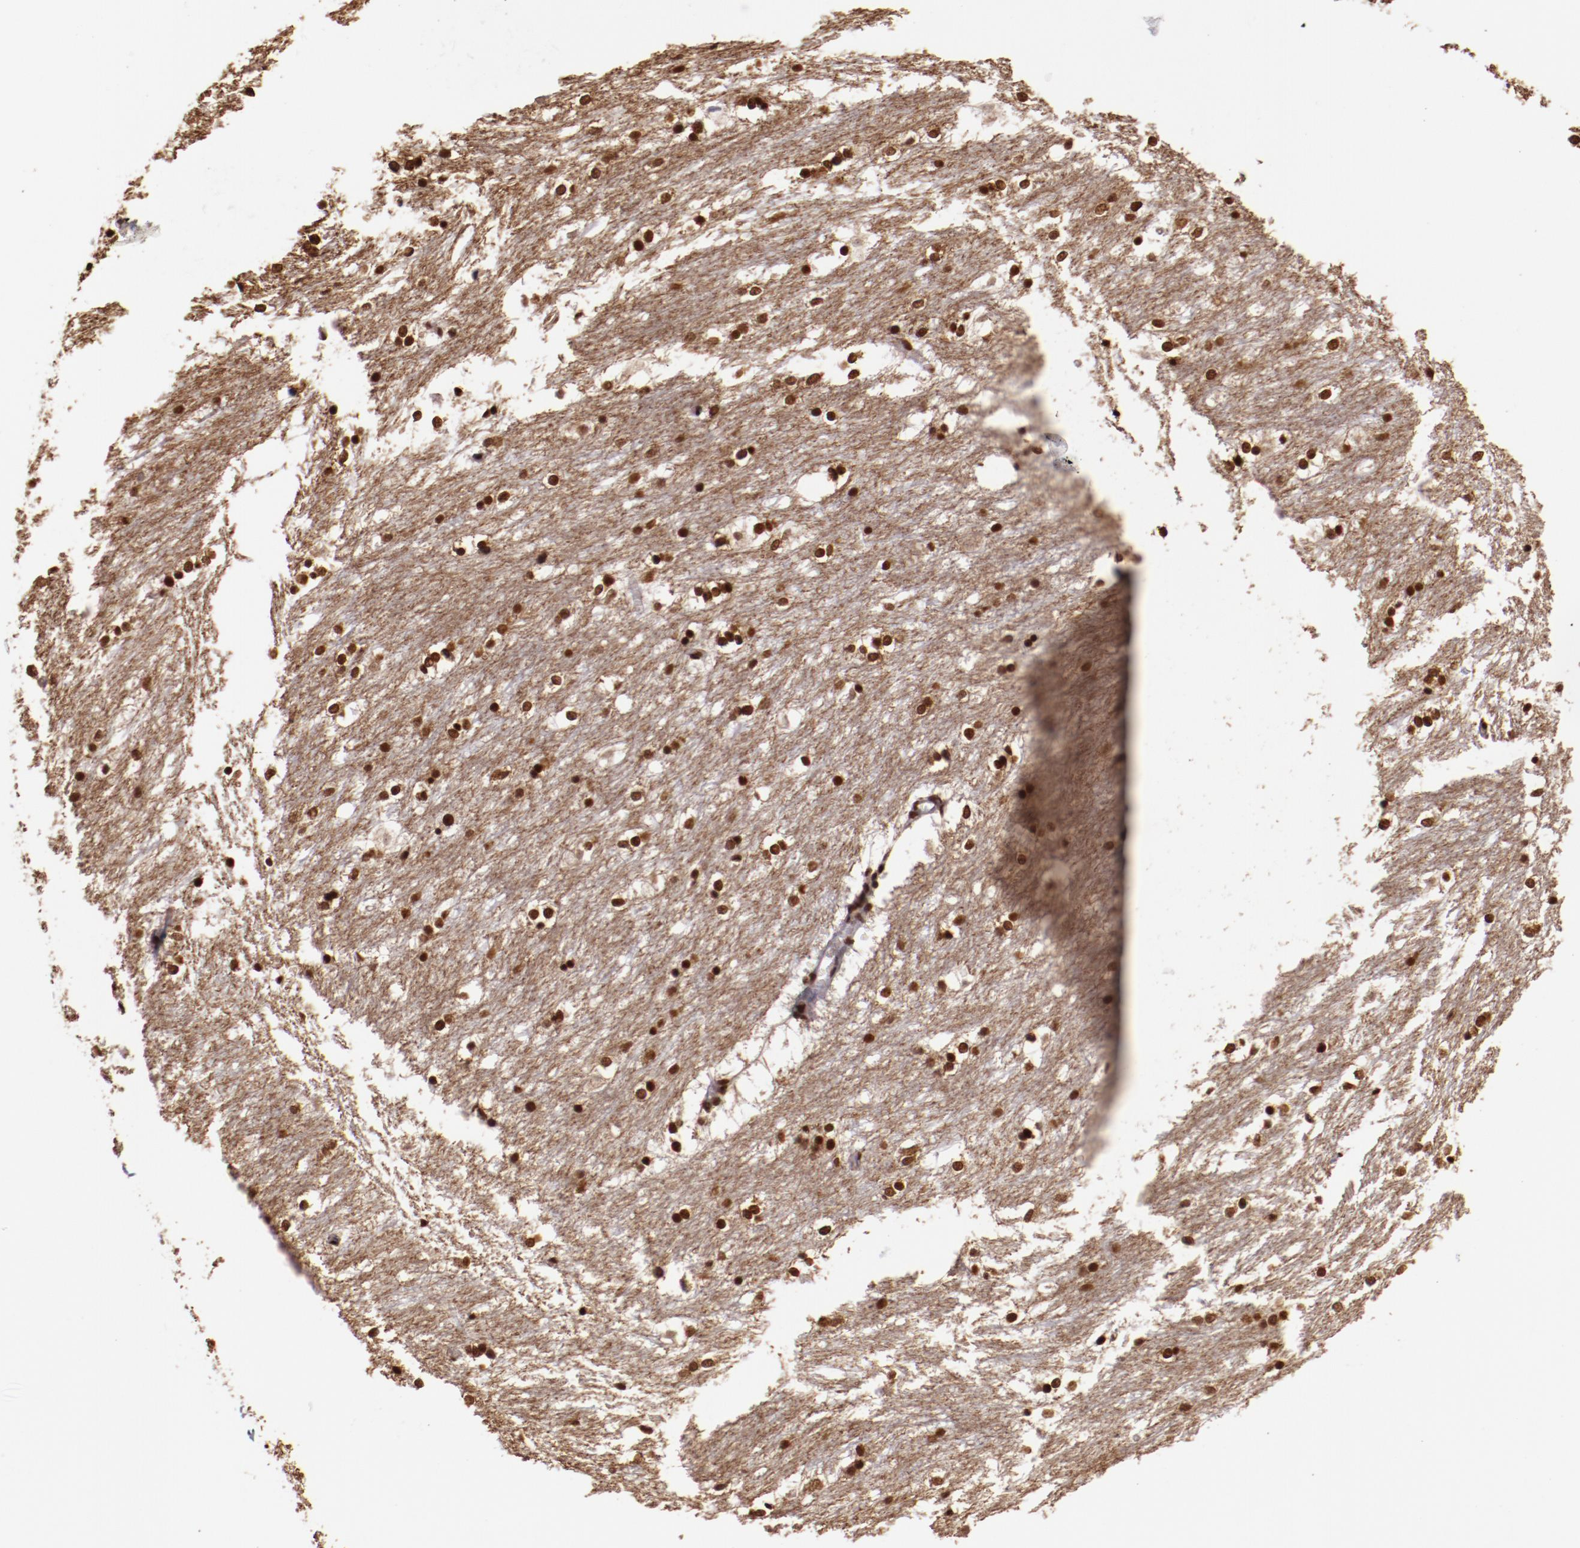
{"staining": {"intensity": "moderate", "quantity": "25%-75%", "location": "nuclear"}, "tissue": "caudate", "cell_type": "Glial cells", "image_type": "normal", "snomed": [{"axis": "morphology", "description": "Normal tissue, NOS"}, {"axis": "topography", "description": "Lateral ventricle wall"}], "caption": "Moderate nuclear staining is appreciated in about 25%-75% of glial cells in benign caudate. The protein of interest is stained brown, and the nuclei are stained in blue (DAB IHC with brightfield microscopy, high magnification).", "gene": "STAG2", "patient": {"sex": "female", "age": 19}}